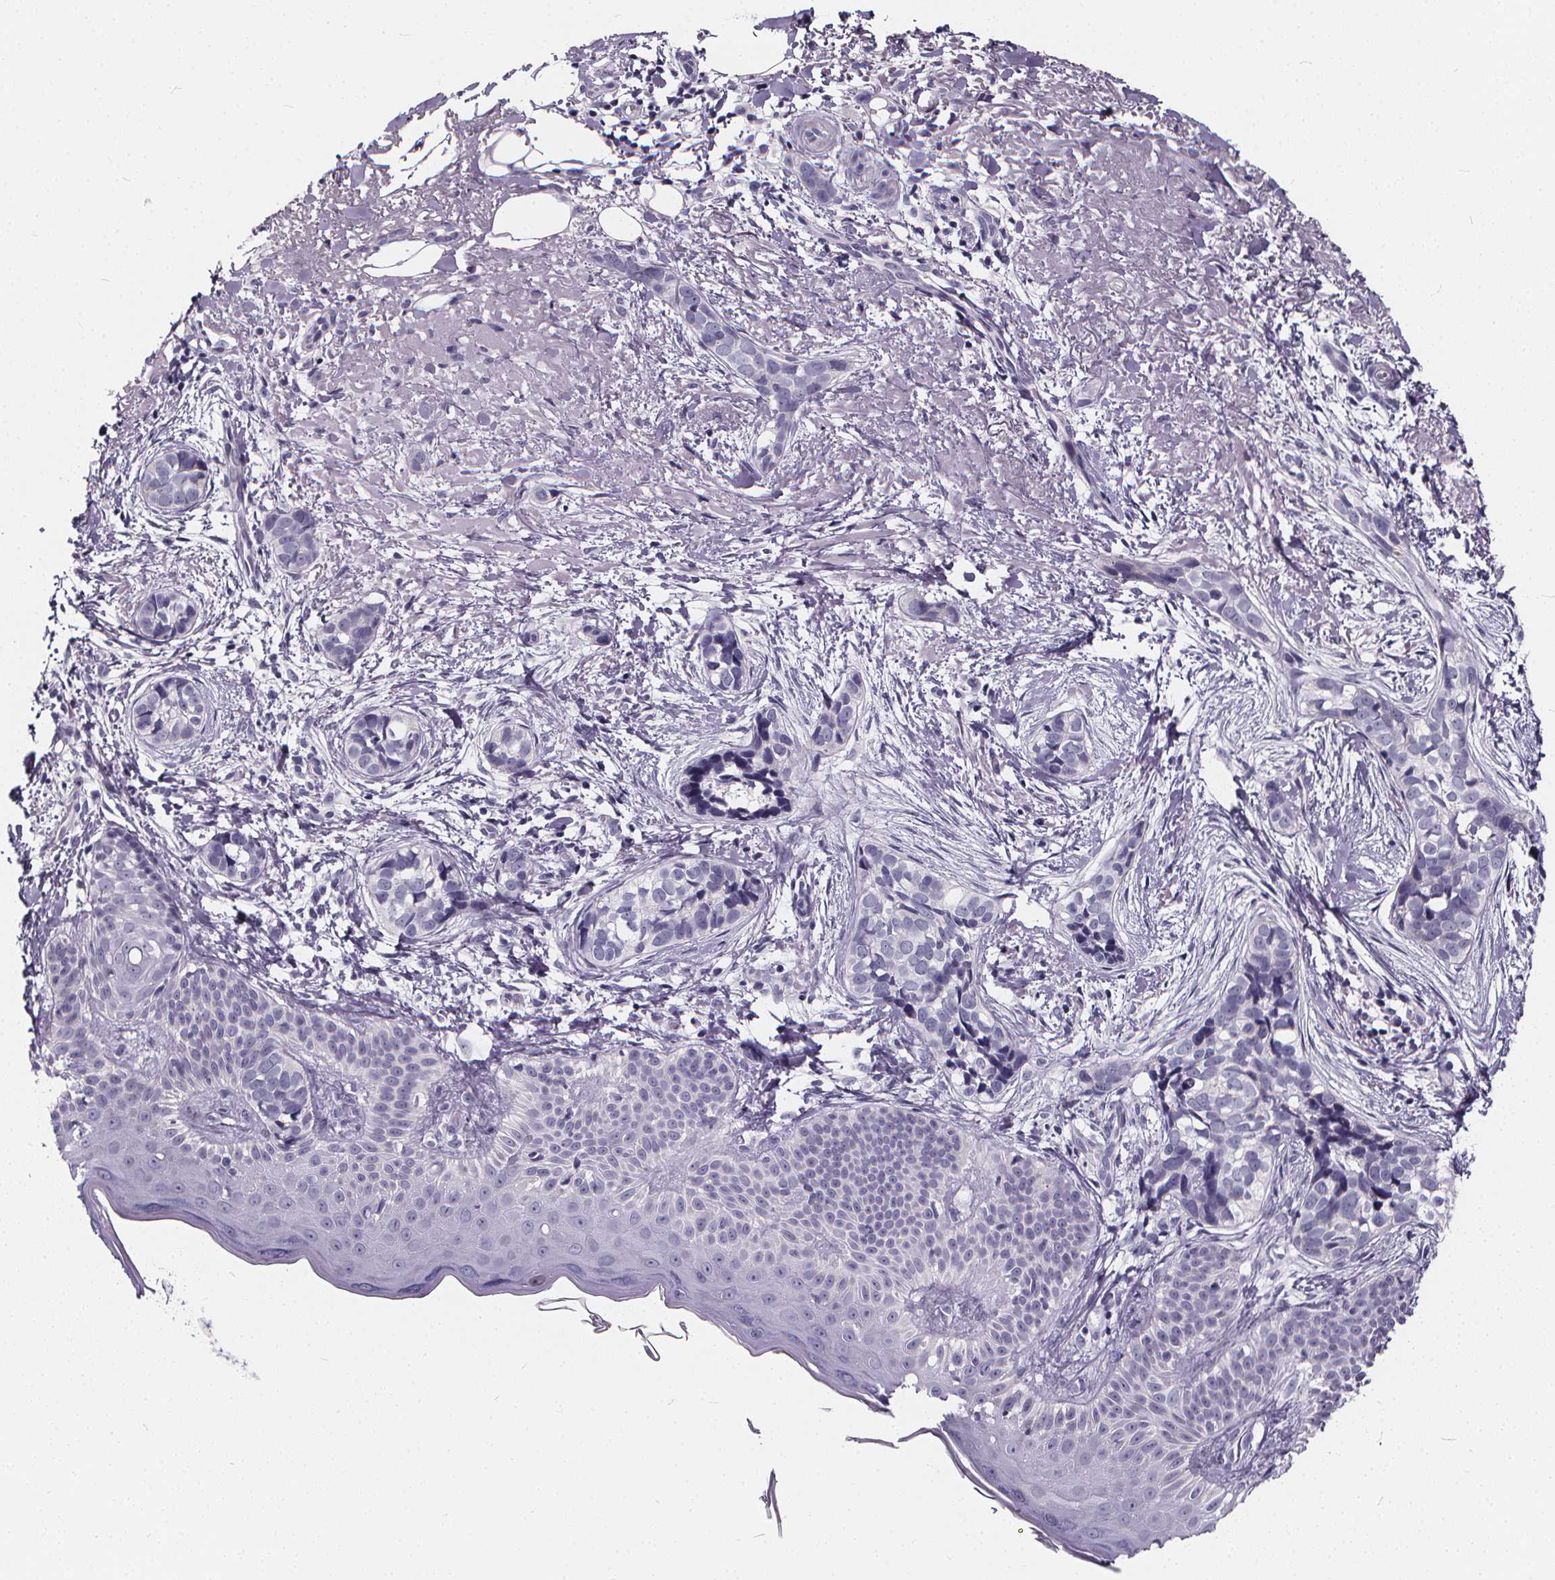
{"staining": {"intensity": "negative", "quantity": "none", "location": "none"}, "tissue": "skin cancer", "cell_type": "Tumor cells", "image_type": "cancer", "snomed": [{"axis": "morphology", "description": "Basal cell carcinoma"}, {"axis": "topography", "description": "Skin"}], "caption": "An immunohistochemistry (IHC) histopathology image of skin cancer (basal cell carcinoma) is shown. There is no staining in tumor cells of skin cancer (basal cell carcinoma).", "gene": "SPEF2", "patient": {"sex": "male", "age": 87}}